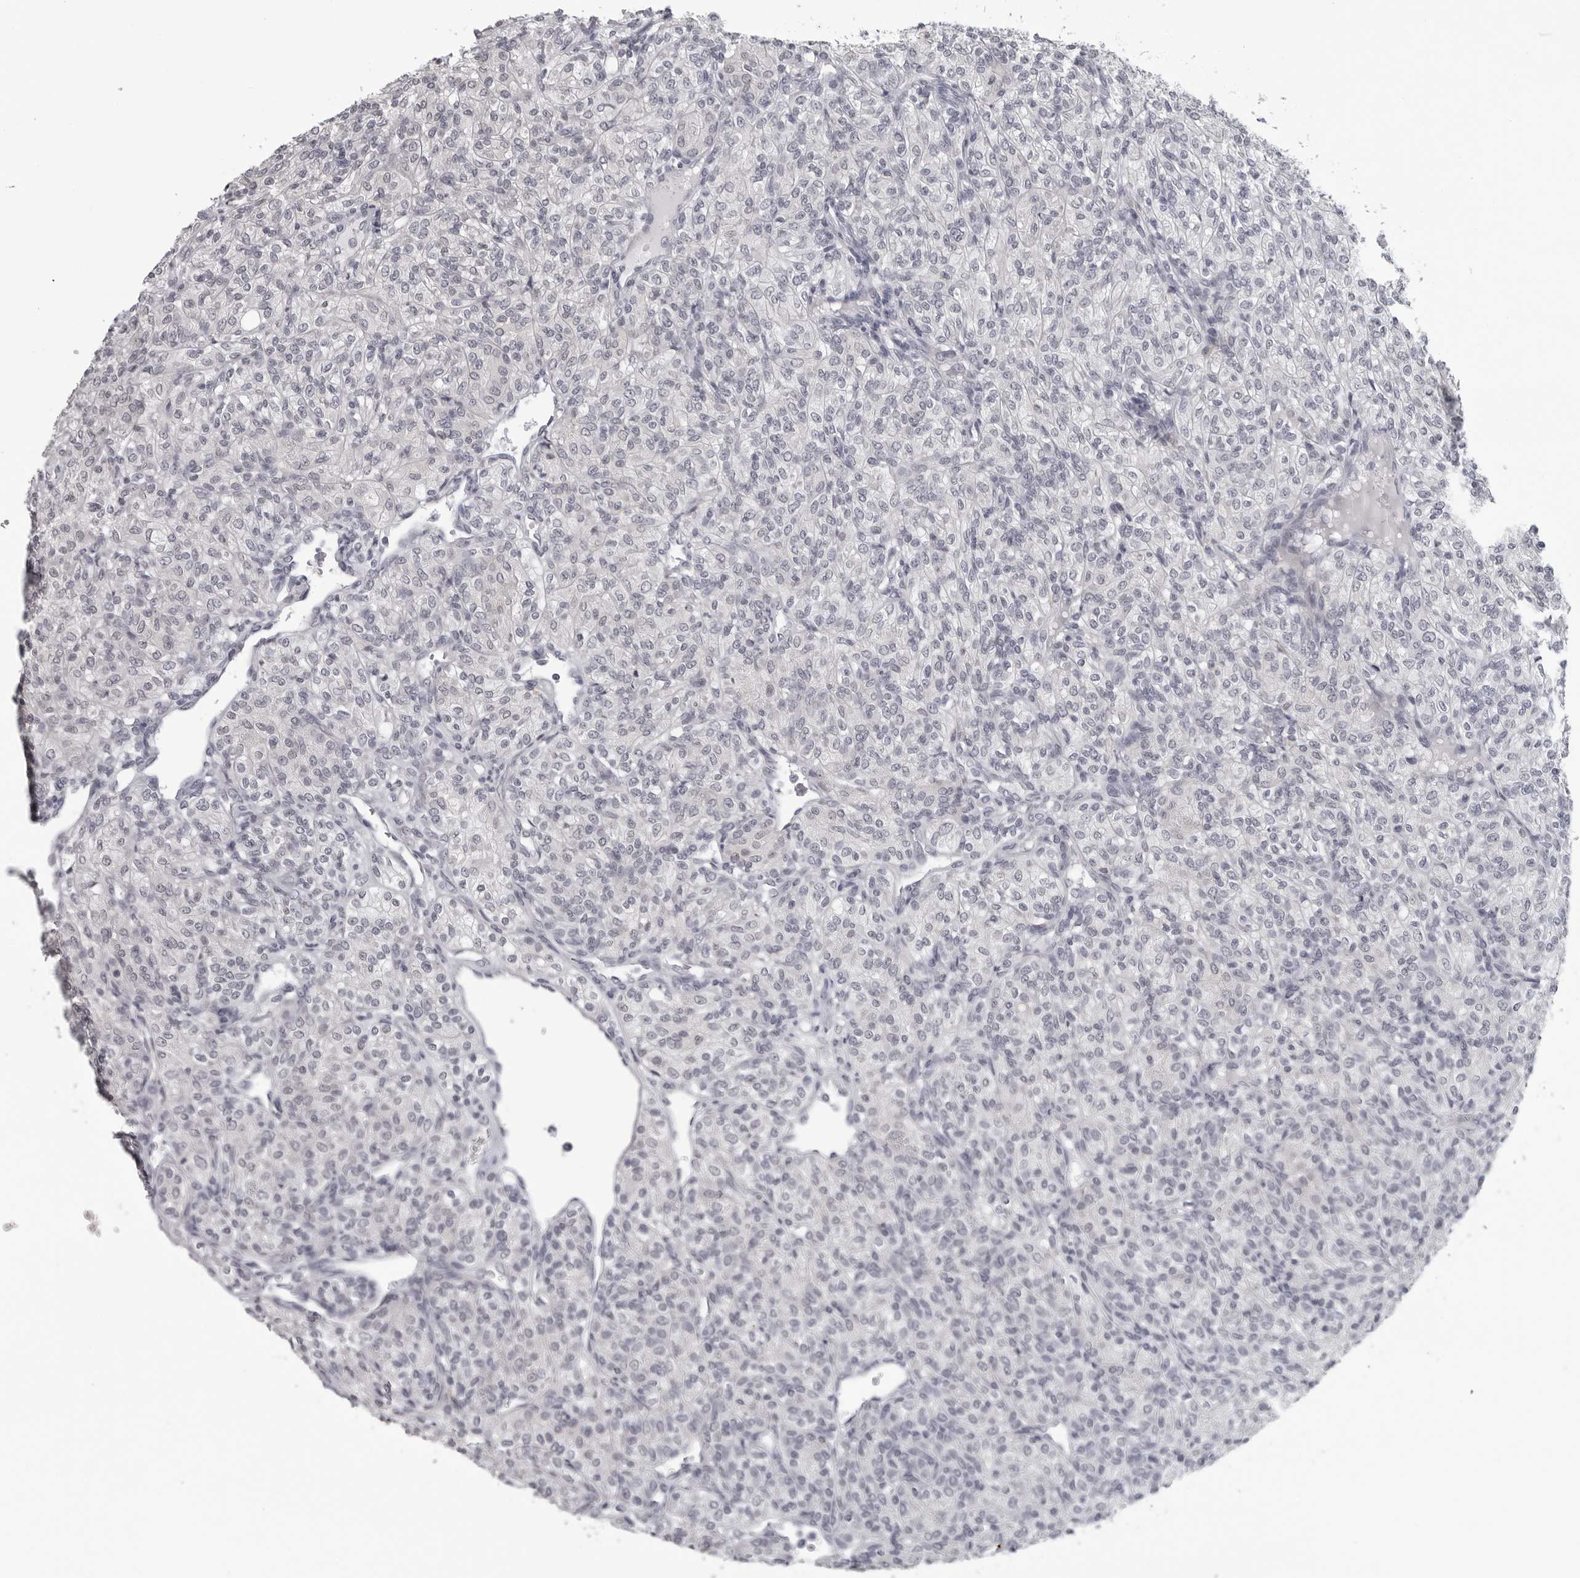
{"staining": {"intensity": "negative", "quantity": "none", "location": "none"}, "tissue": "renal cancer", "cell_type": "Tumor cells", "image_type": "cancer", "snomed": [{"axis": "morphology", "description": "Adenocarcinoma, NOS"}, {"axis": "topography", "description": "Kidney"}], "caption": "Immunohistochemistry histopathology image of human adenocarcinoma (renal) stained for a protein (brown), which exhibits no positivity in tumor cells. The staining was performed using DAB to visualize the protein expression in brown, while the nuclei were stained in blue with hematoxylin (Magnification: 20x).", "gene": "OPLAH", "patient": {"sex": "male", "age": 77}}